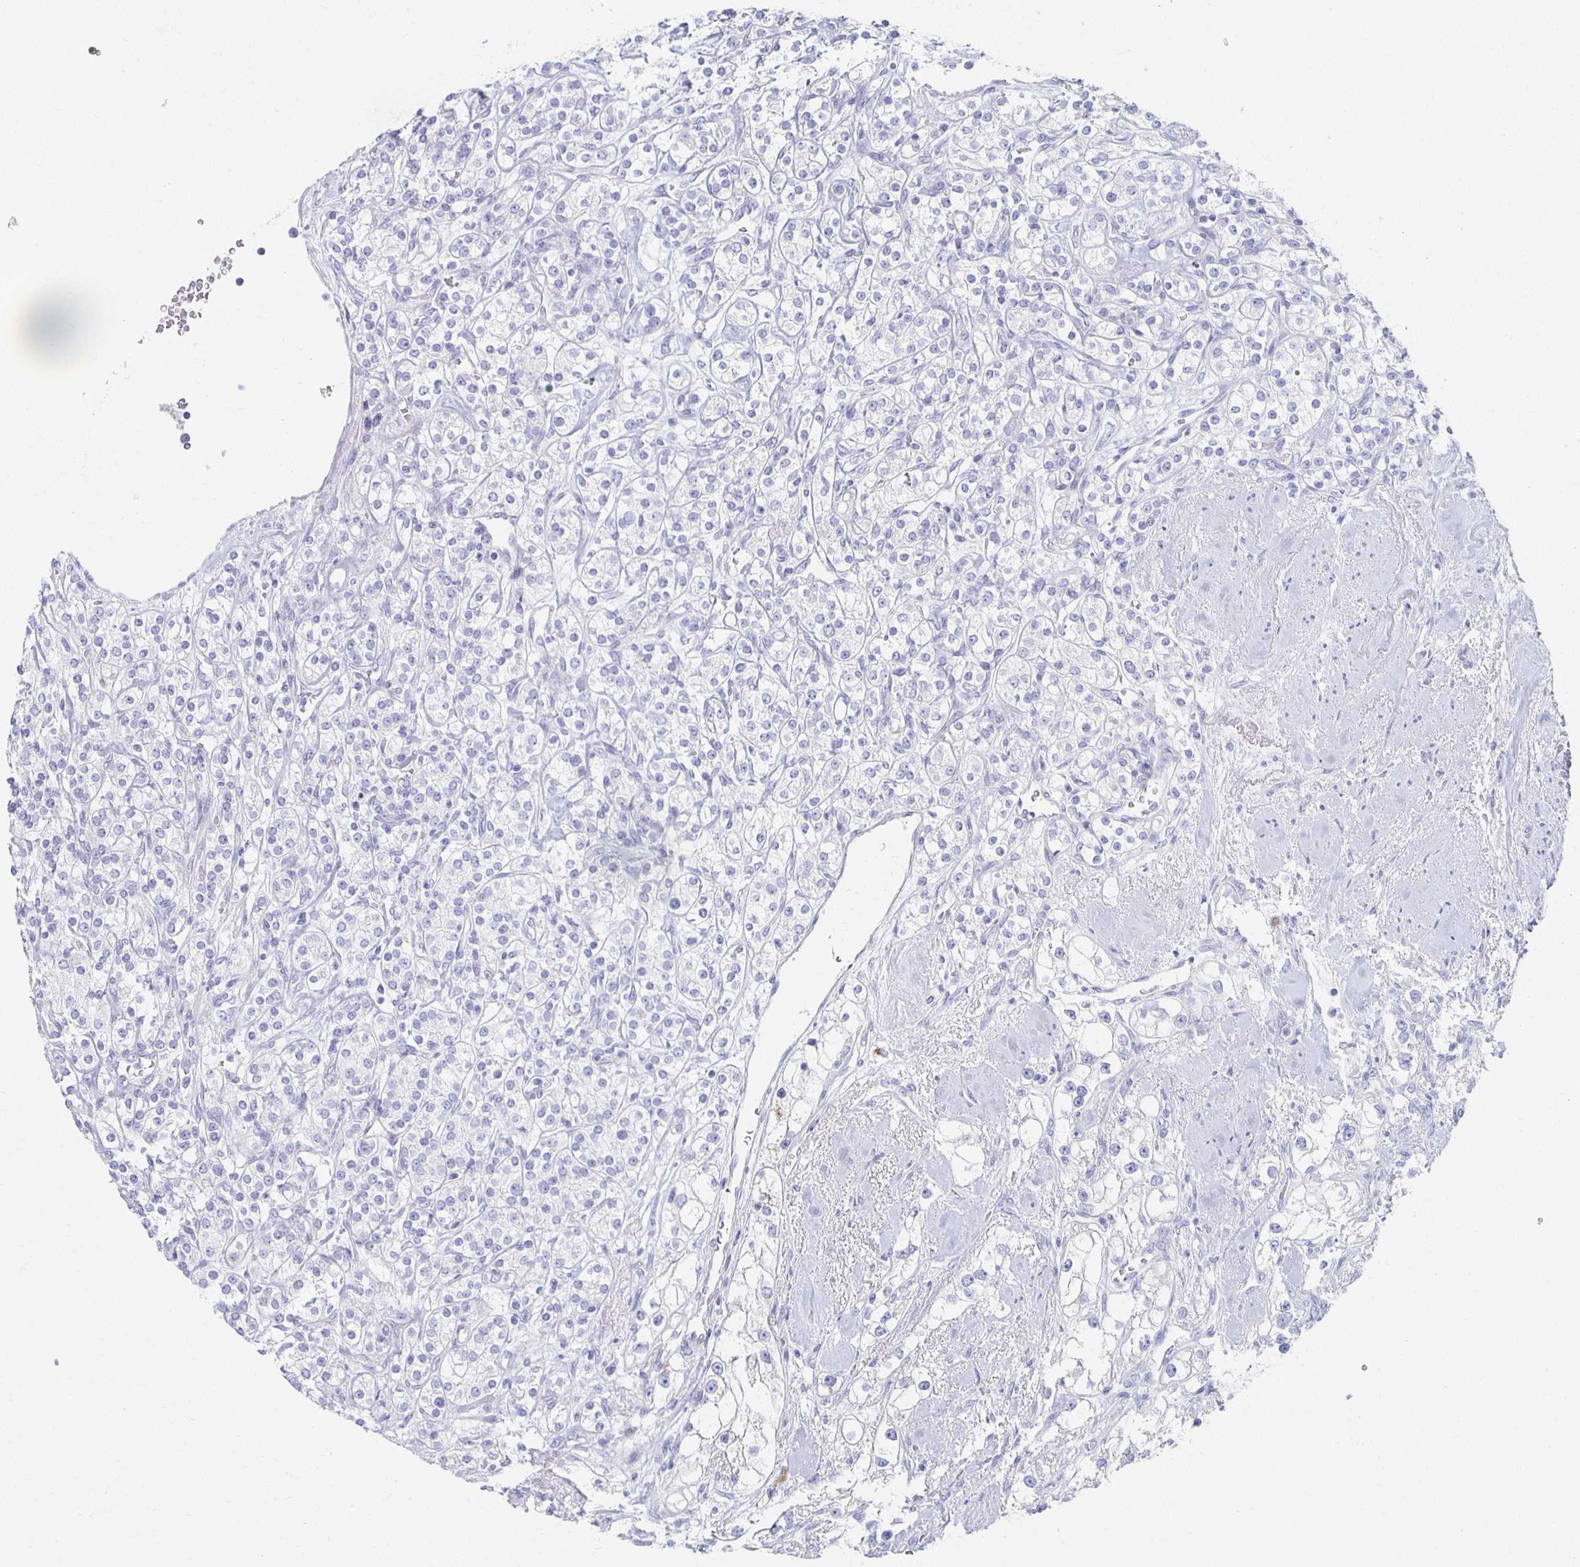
{"staining": {"intensity": "negative", "quantity": "none", "location": "none"}, "tissue": "renal cancer", "cell_type": "Tumor cells", "image_type": "cancer", "snomed": [{"axis": "morphology", "description": "Adenocarcinoma, NOS"}, {"axis": "topography", "description": "Kidney"}], "caption": "Immunohistochemistry (IHC) histopathology image of renal cancer stained for a protein (brown), which reveals no expression in tumor cells.", "gene": "TEX44", "patient": {"sex": "male", "age": 77}}